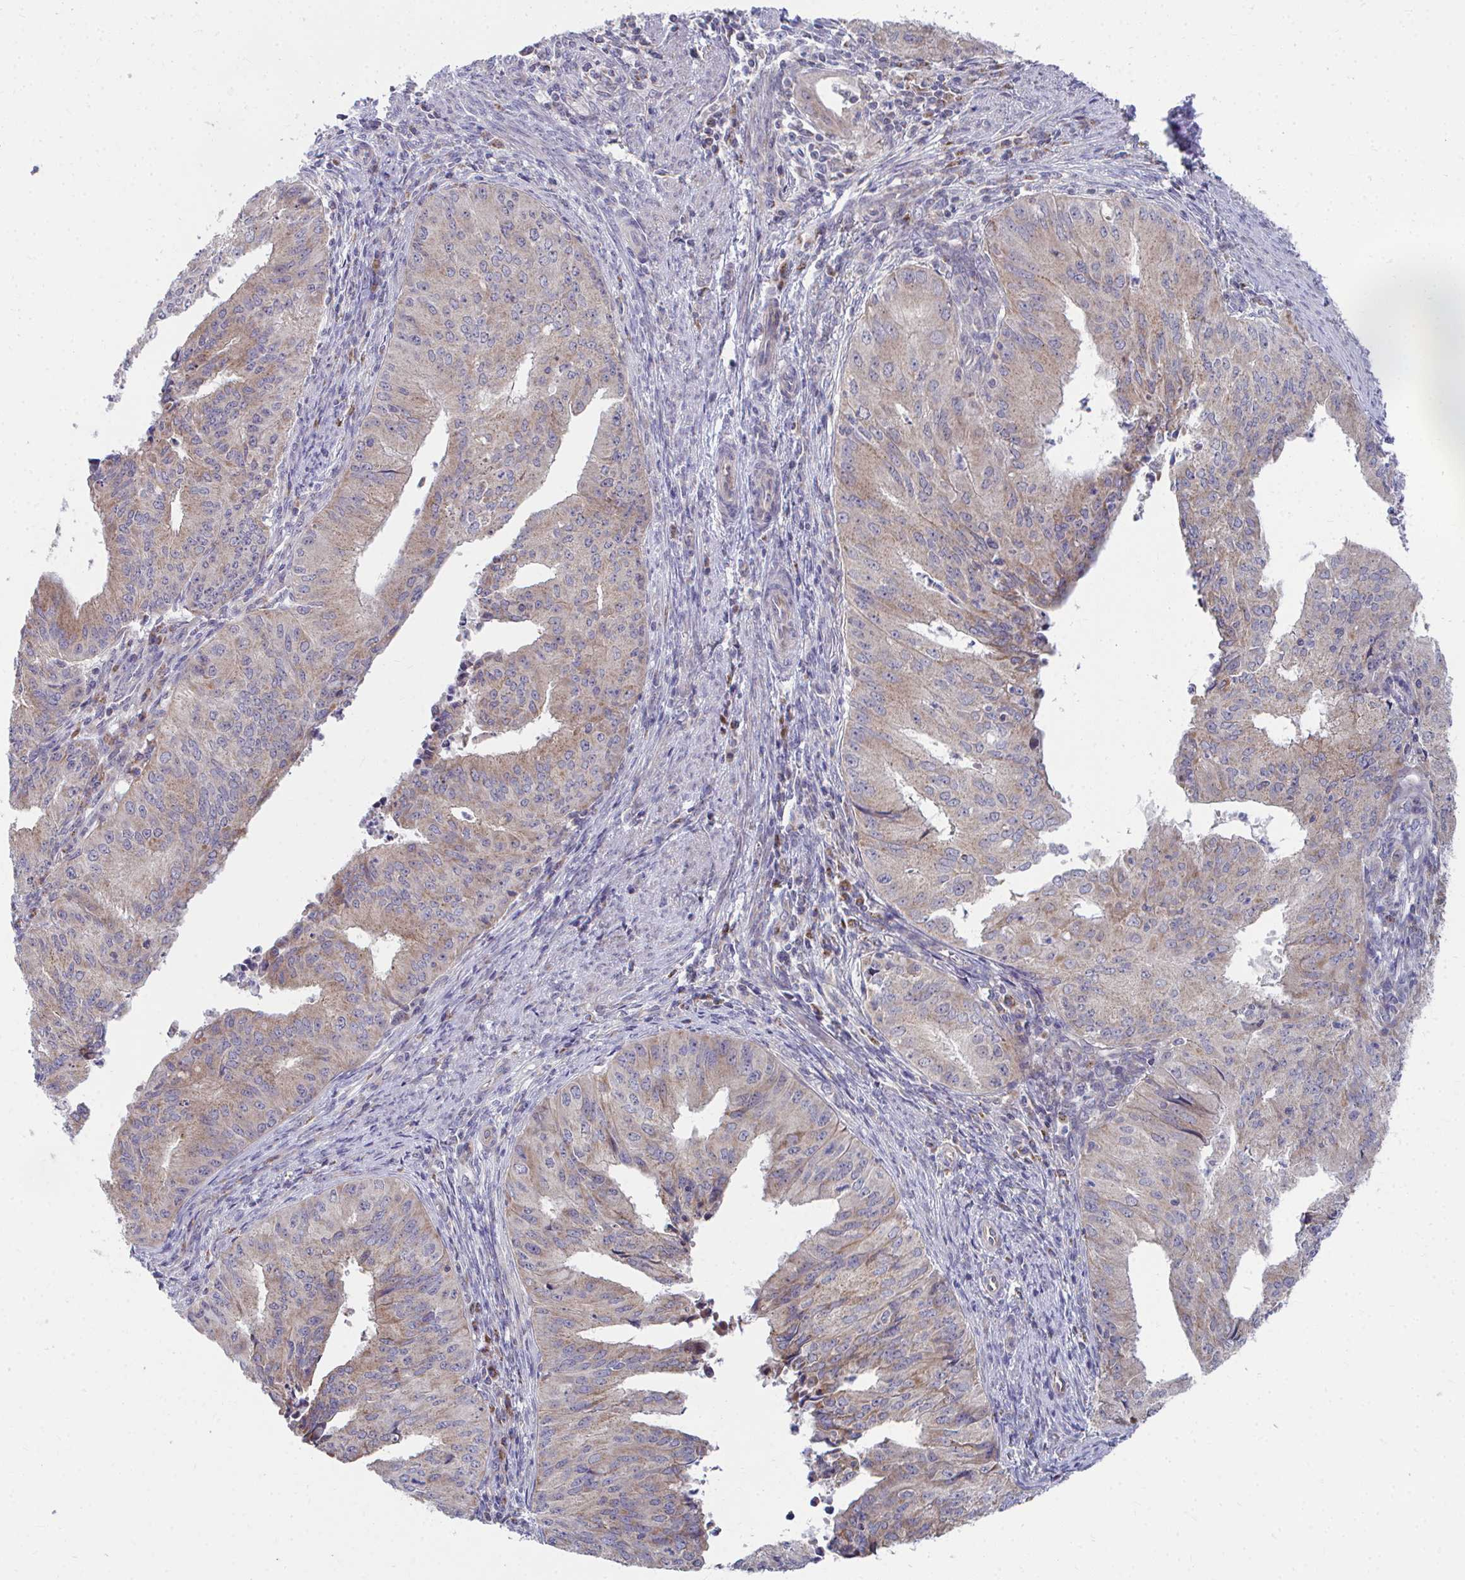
{"staining": {"intensity": "weak", "quantity": ">75%", "location": "cytoplasmic/membranous"}, "tissue": "endometrial cancer", "cell_type": "Tumor cells", "image_type": "cancer", "snomed": [{"axis": "morphology", "description": "Adenocarcinoma, NOS"}, {"axis": "topography", "description": "Endometrium"}], "caption": "Endometrial cancer (adenocarcinoma) stained for a protein (brown) shows weak cytoplasmic/membranous positive staining in approximately >75% of tumor cells.", "gene": "PEX3", "patient": {"sex": "female", "age": 50}}